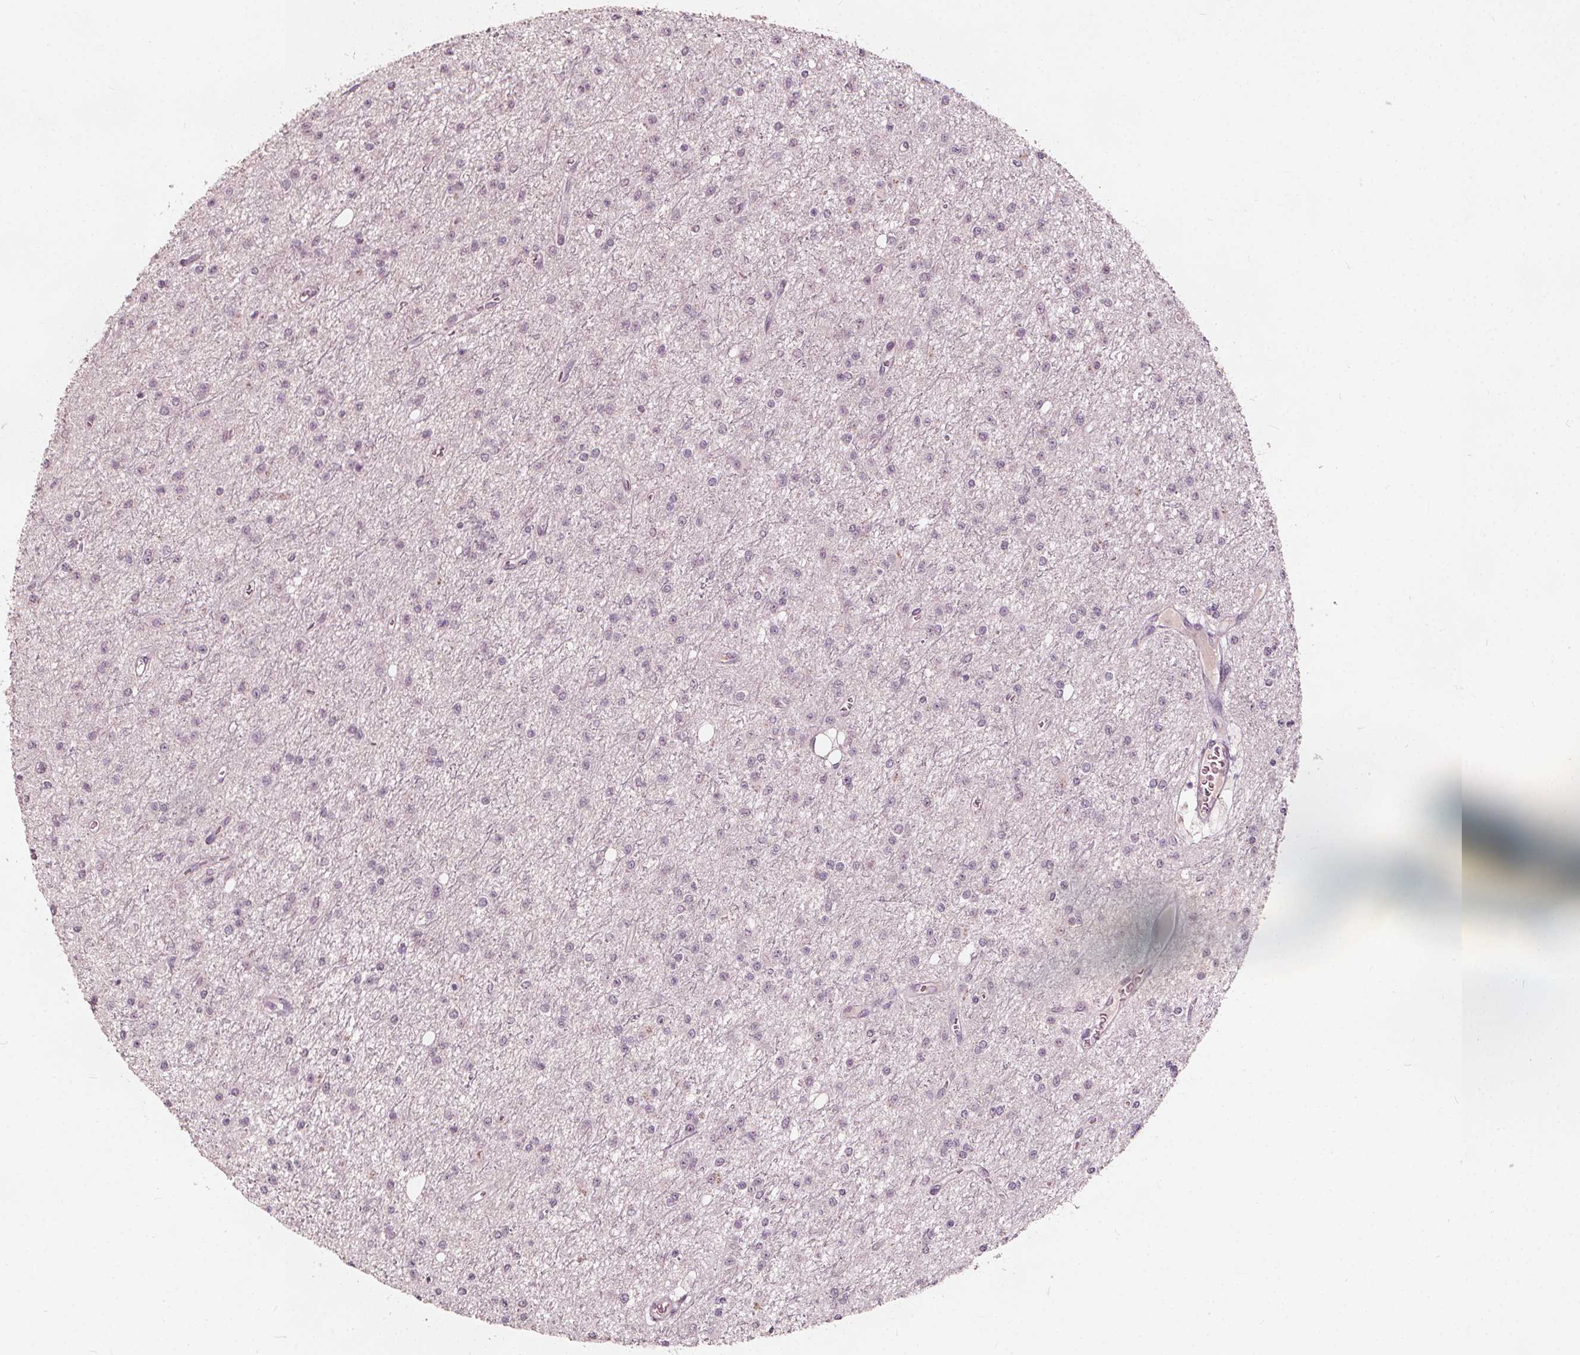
{"staining": {"intensity": "negative", "quantity": "none", "location": "none"}, "tissue": "glioma", "cell_type": "Tumor cells", "image_type": "cancer", "snomed": [{"axis": "morphology", "description": "Glioma, malignant, Low grade"}, {"axis": "topography", "description": "Brain"}], "caption": "Immunohistochemistry (IHC) image of human malignant glioma (low-grade) stained for a protein (brown), which exhibits no staining in tumor cells.", "gene": "NPC1L1", "patient": {"sex": "female", "age": 45}}